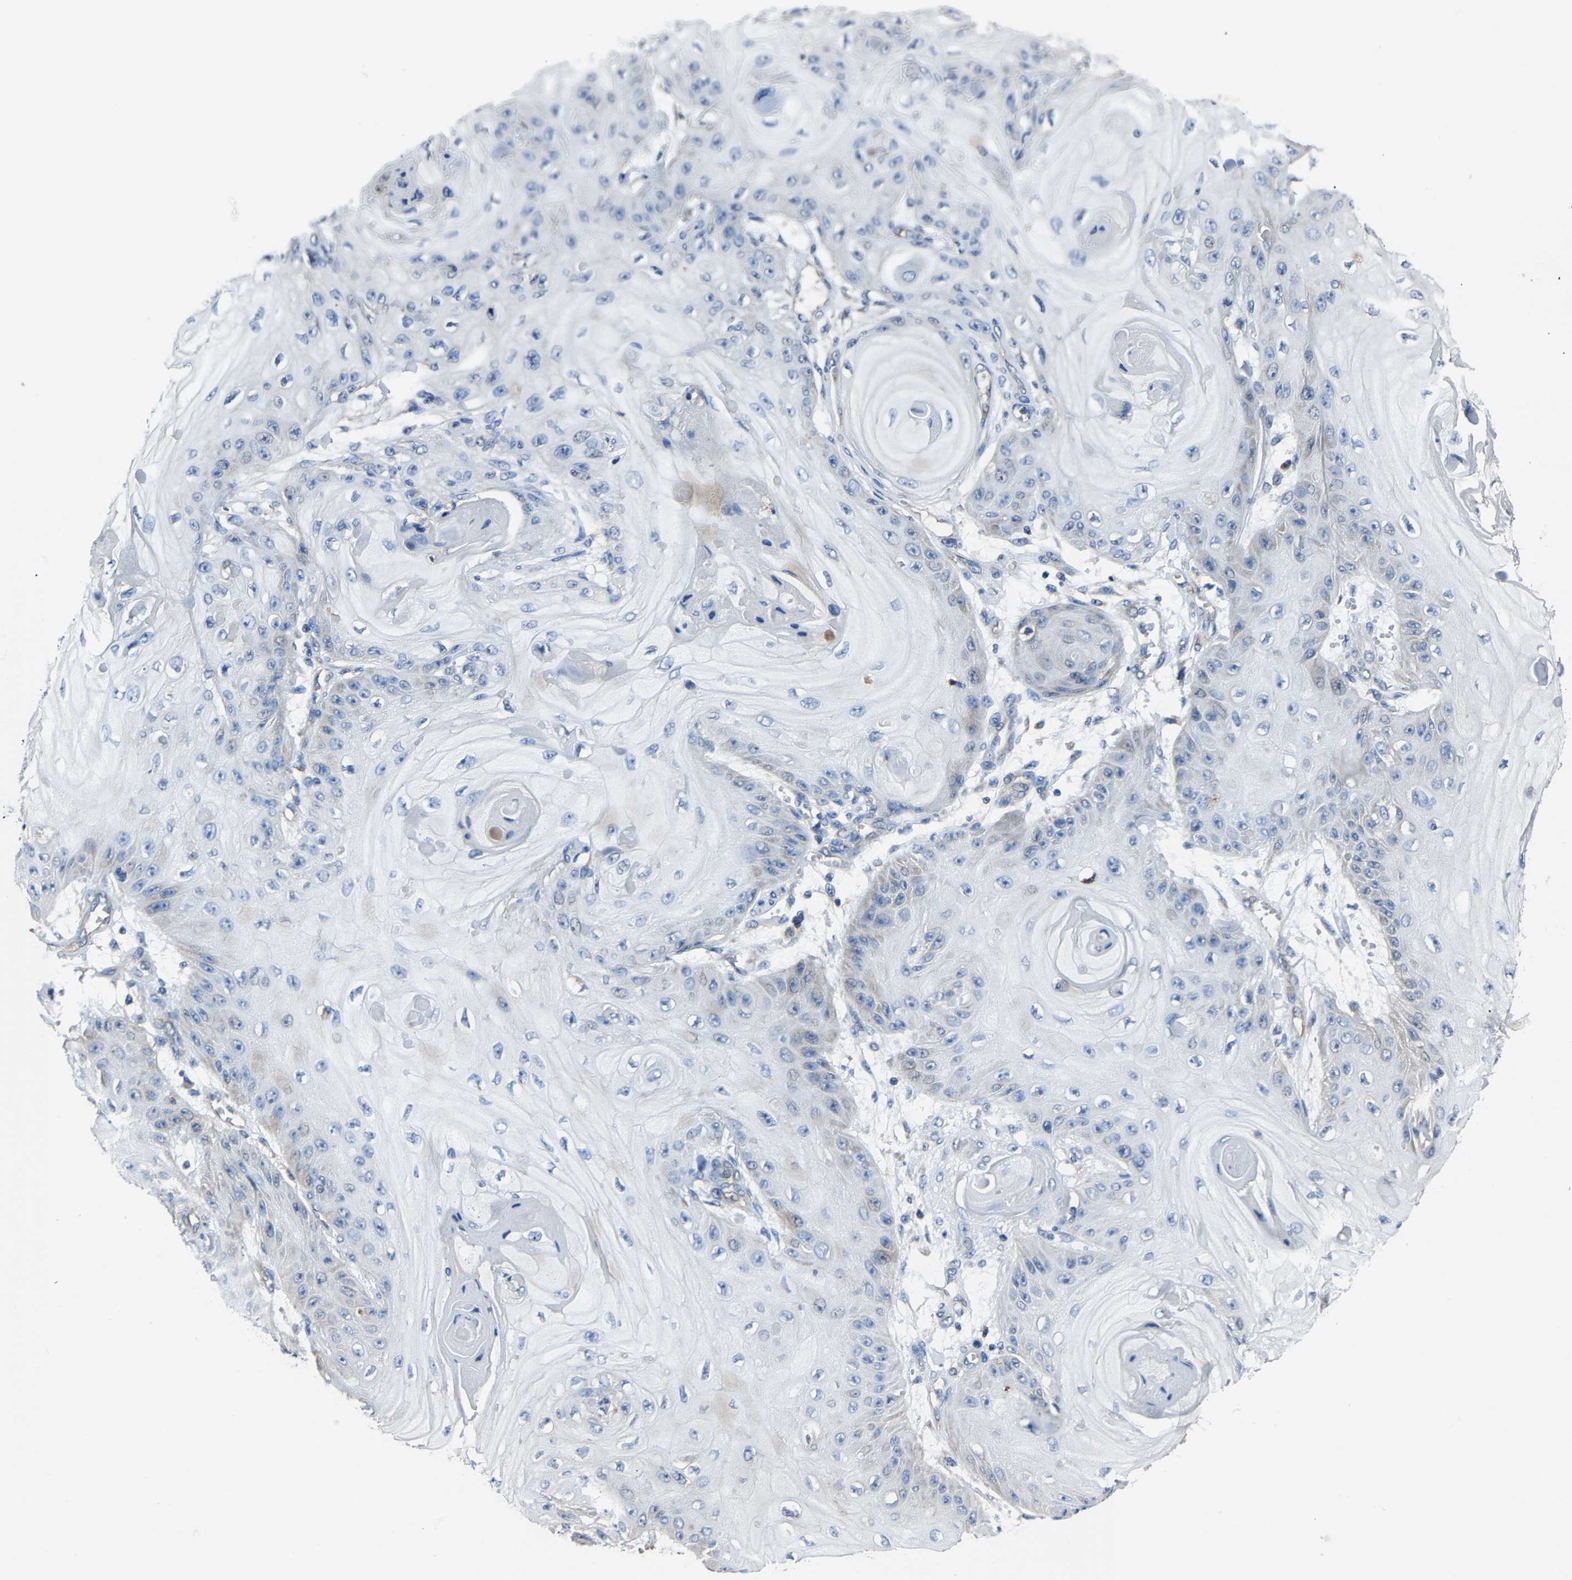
{"staining": {"intensity": "negative", "quantity": "none", "location": "none"}, "tissue": "skin cancer", "cell_type": "Tumor cells", "image_type": "cancer", "snomed": [{"axis": "morphology", "description": "Squamous cell carcinoma, NOS"}, {"axis": "topography", "description": "Skin"}], "caption": "This is a micrograph of IHC staining of squamous cell carcinoma (skin), which shows no staining in tumor cells.", "gene": "KIAA1958", "patient": {"sex": "male", "age": 74}}